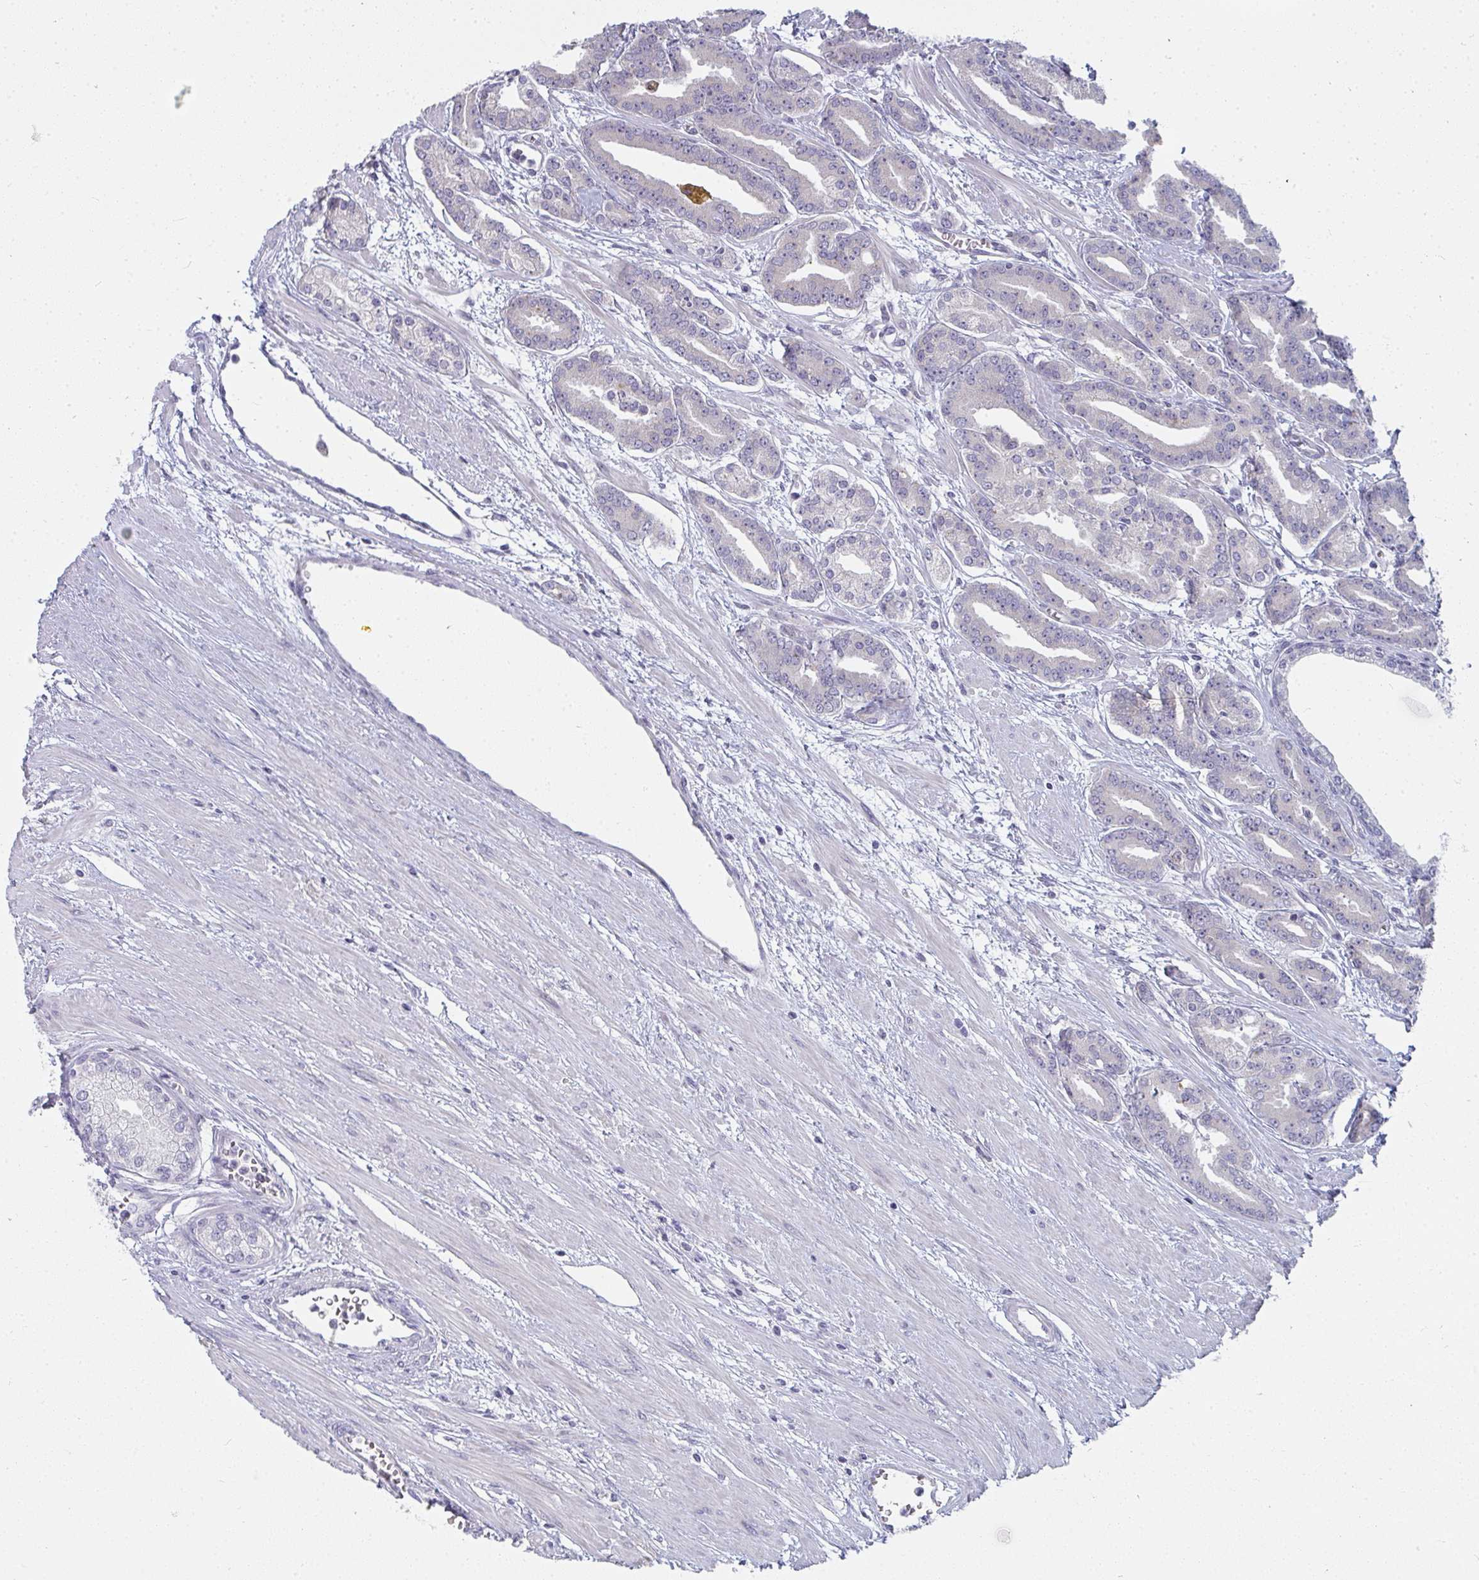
{"staining": {"intensity": "negative", "quantity": "none", "location": "none"}, "tissue": "prostate cancer", "cell_type": "Tumor cells", "image_type": "cancer", "snomed": [{"axis": "morphology", "description": "Adenocarcinoma, High grade"}, {"axis": "topography", "description": "Prostate"}], "caption": "This is a histopathology image of immunohistochemistry staining of prostate cancer (adenocarcinoma (high-grade)), which shows no expression in tumor cells.", "gene": "SHB", "patient": {"sex": "male", "age": 60}}